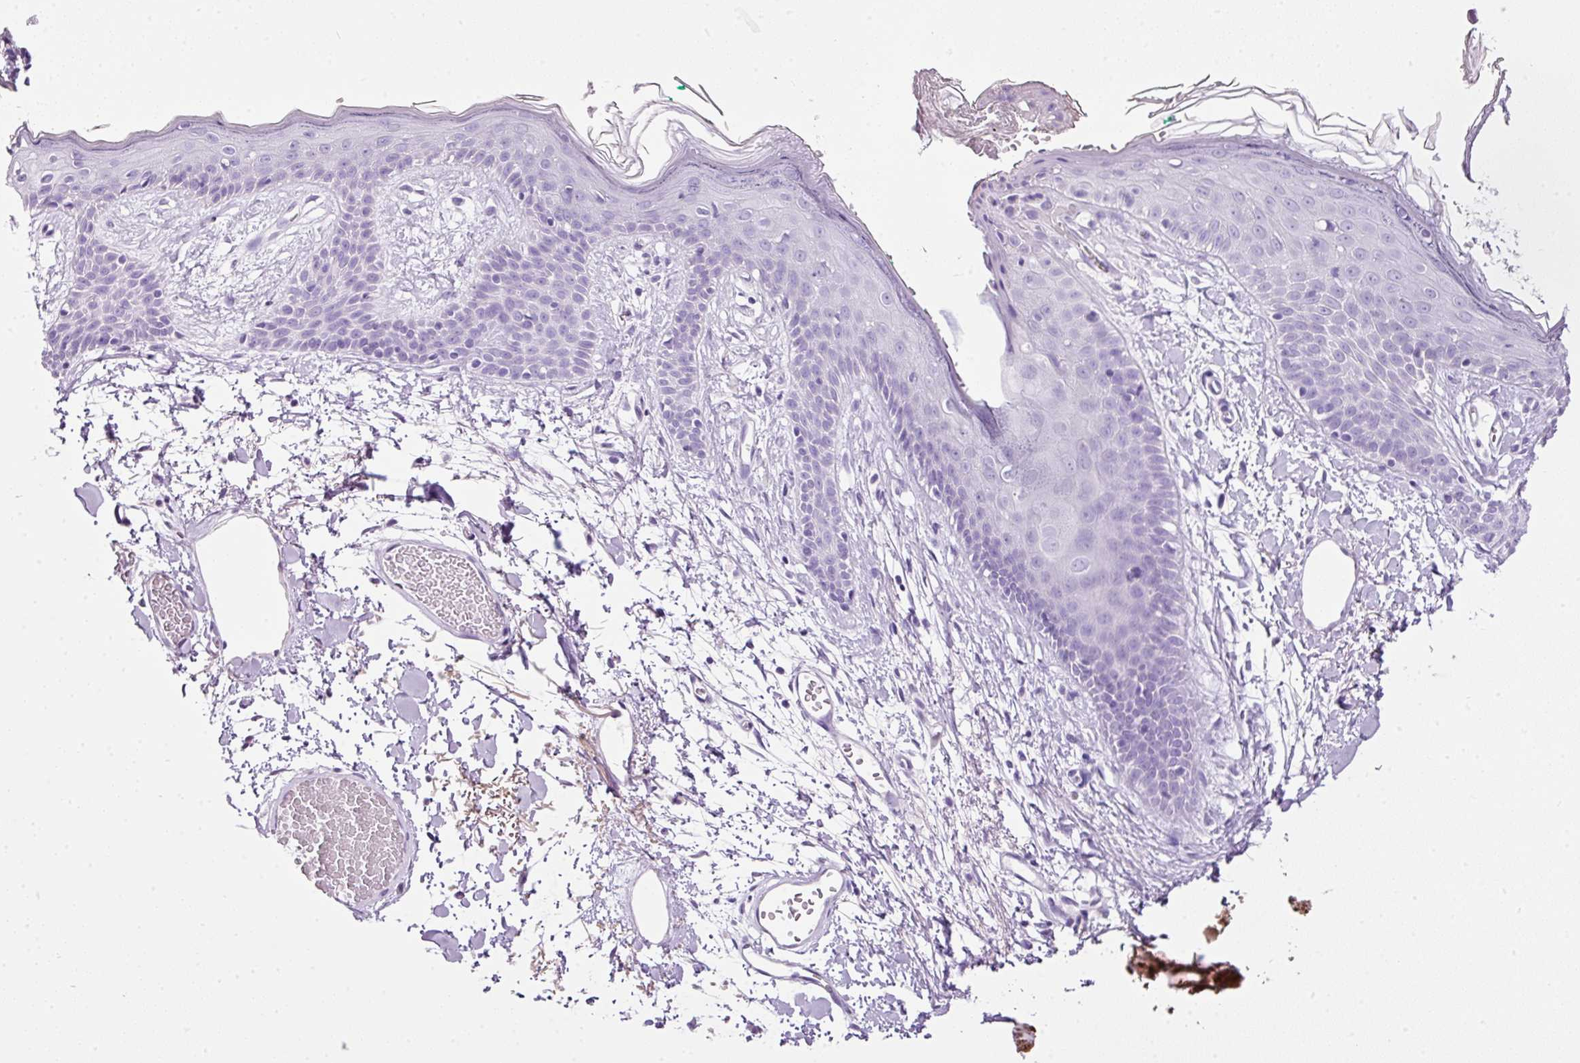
{"staining": {"intensity": "negative", "quantity": "none", "location": "none"}, "tissue": "skin", "cell_type": "Fibroblasts", "image_type": "normal", "snomed": [{"axis": "morphology", "description": "Normal tissue, NOS"}, {"axis": "topography", "description": "Skin"}], "caption": "A high-resolution image shows immunohistochemistry staining of normal skin, which demonstrates no significant expression in fibroblasts.", "gene": "BSND", "patient": {"sex": "male", "age": 79}}